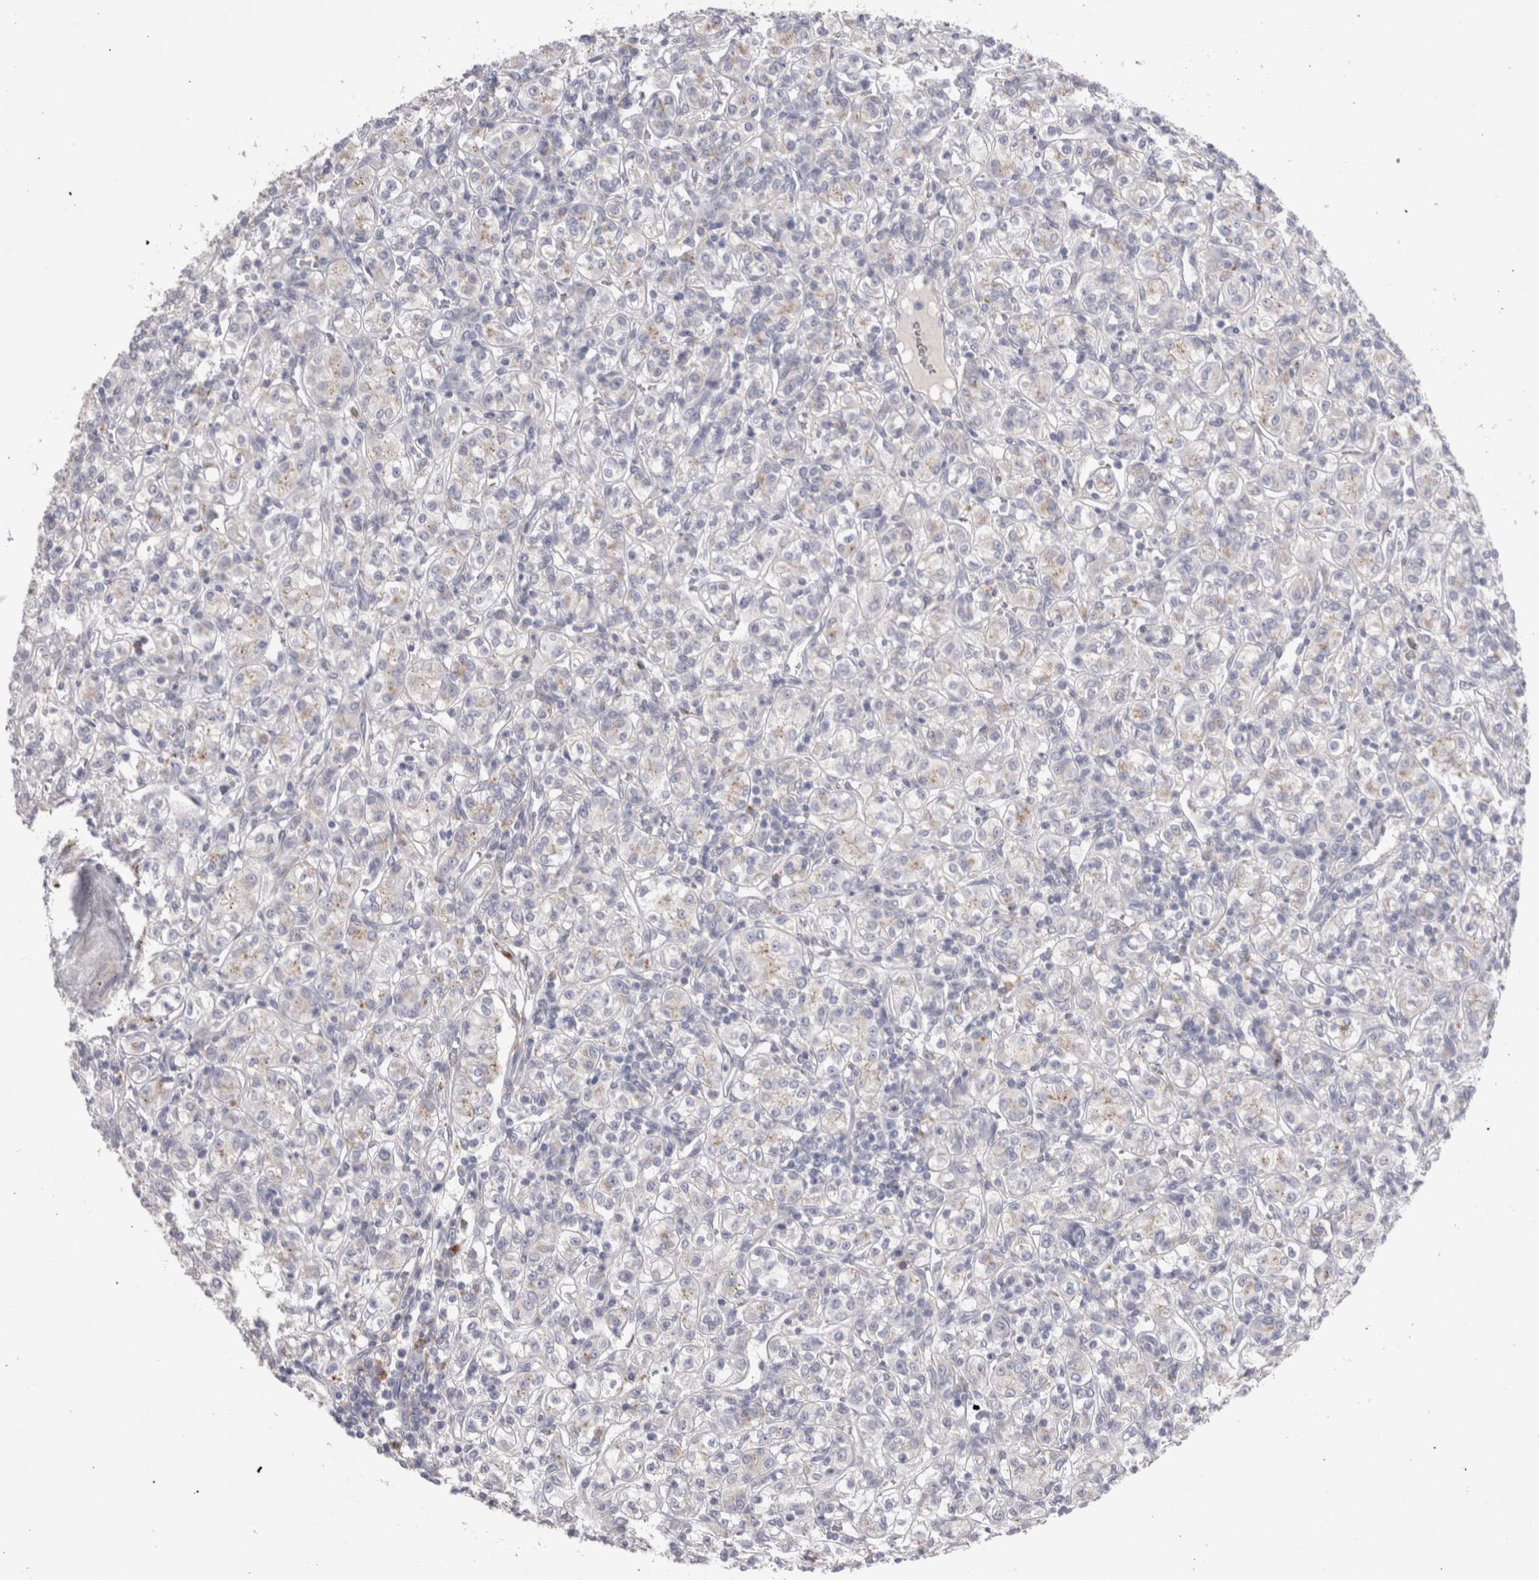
{"staining": {"intensity": "negative", "quantity": "none", "location": "none"}, "tissue": "renal cancer", "cell_type": "Tumor cells", "image_type": "cancer", "snomed": [{"axis": "morphology", "description": "Adenocarcinoma, NOS"}, {"axis": "topography", "description": "Kidney"}], "caption": "Renal cancer stained for a protein using IHC shows no expression tumor cells.", "gene": "EPDR1", "patient": {"sex": "male", "age": 77}}